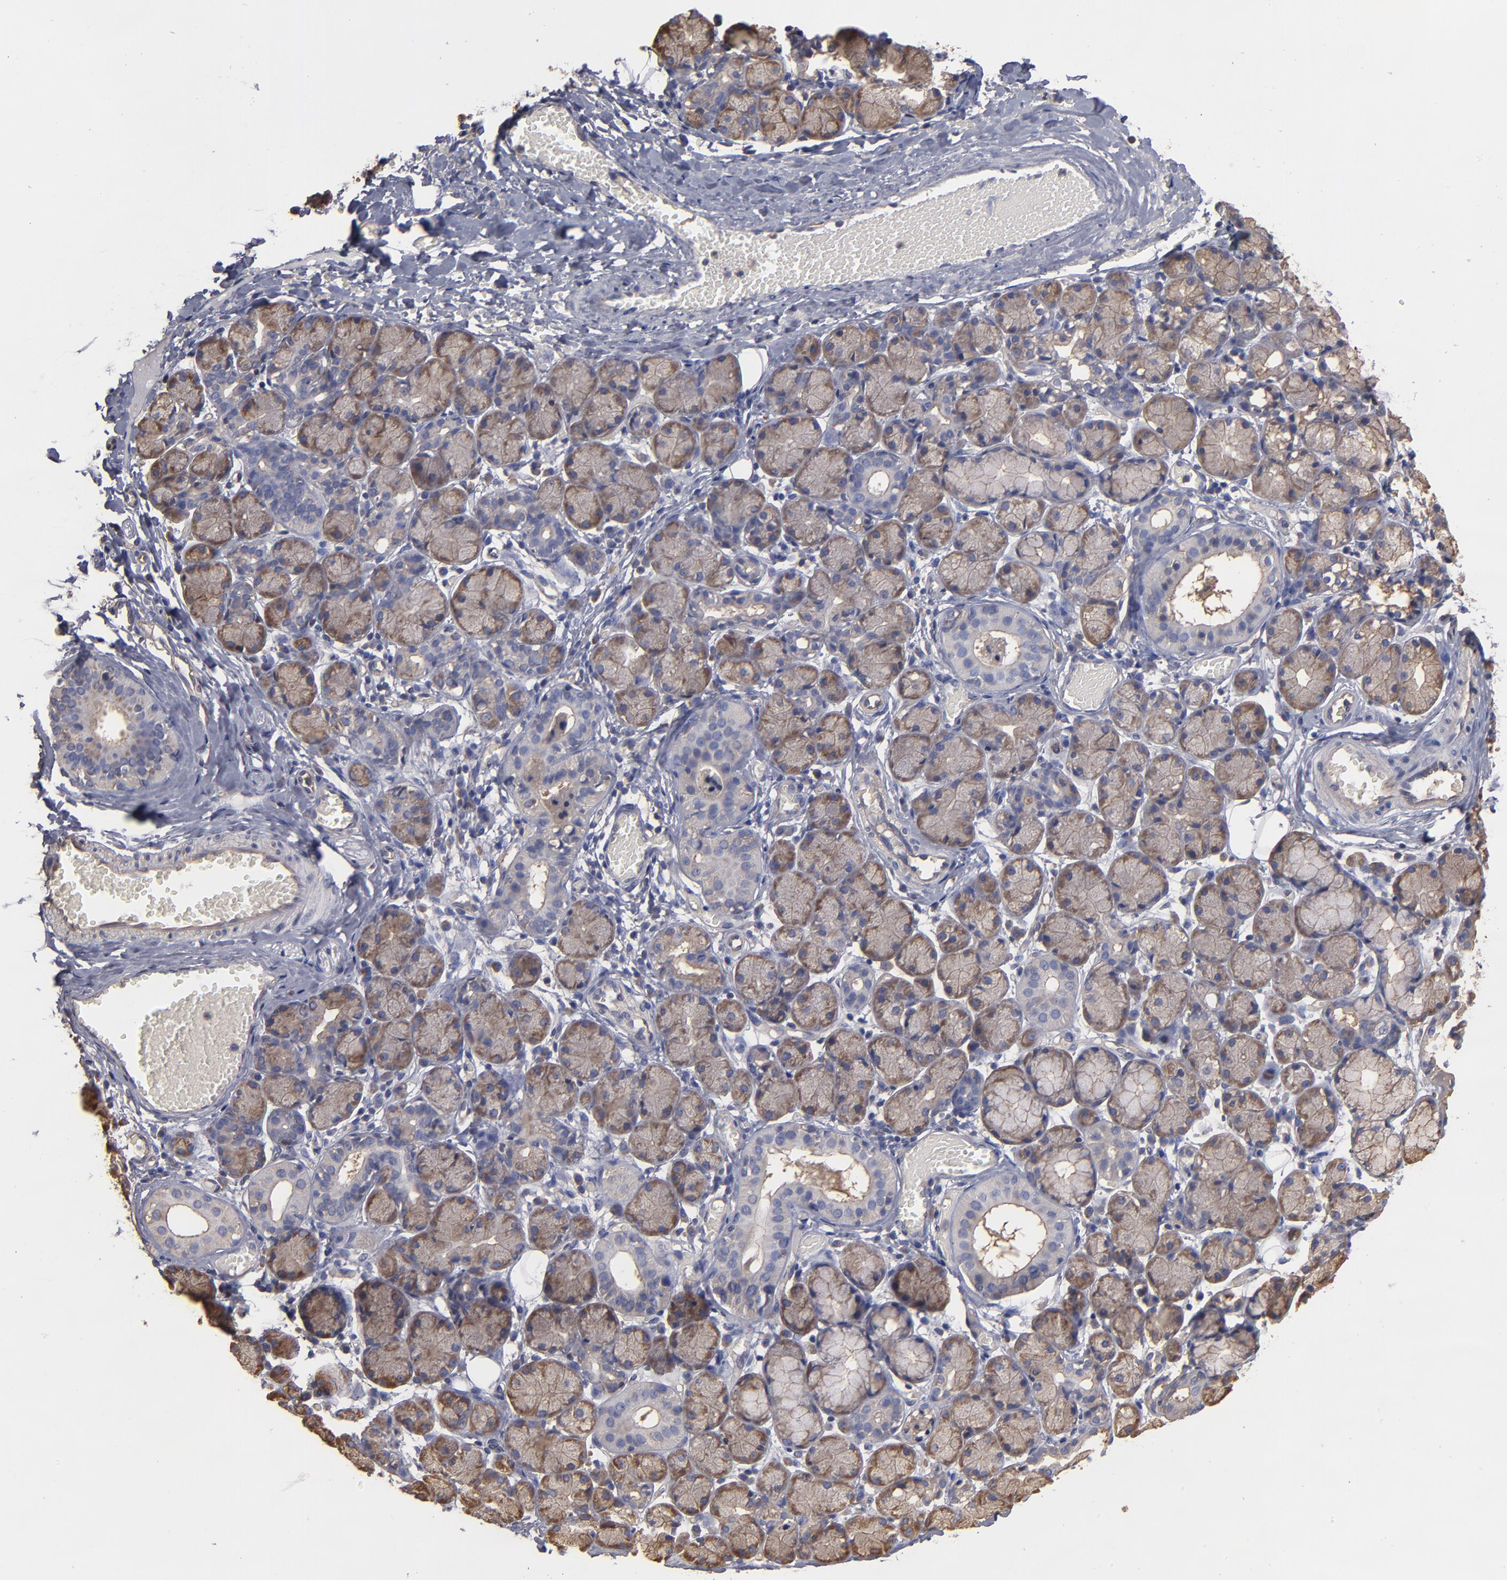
{"staining": {"intensity": "weak", "quantity": "25%-75%", "location": "cytoplasmic/membranous"}, "tissue": "salivary gland", "cell_type": "Glandular cells", "image_type": "normal", "snomed": [{"axis": "morphology", "description": "Normal tissue, NOS"}, {"axis": "topography", "description": "Salivary gland"}], "caption": "Immunohistochemical staining of benign salivary gland reveals low levels of weak cytoplasmic/membranous expression in approximately 25%-75% of glandular cells.", "gene": "ESYT2", "patient": {"sex": "female", "age": 24}}